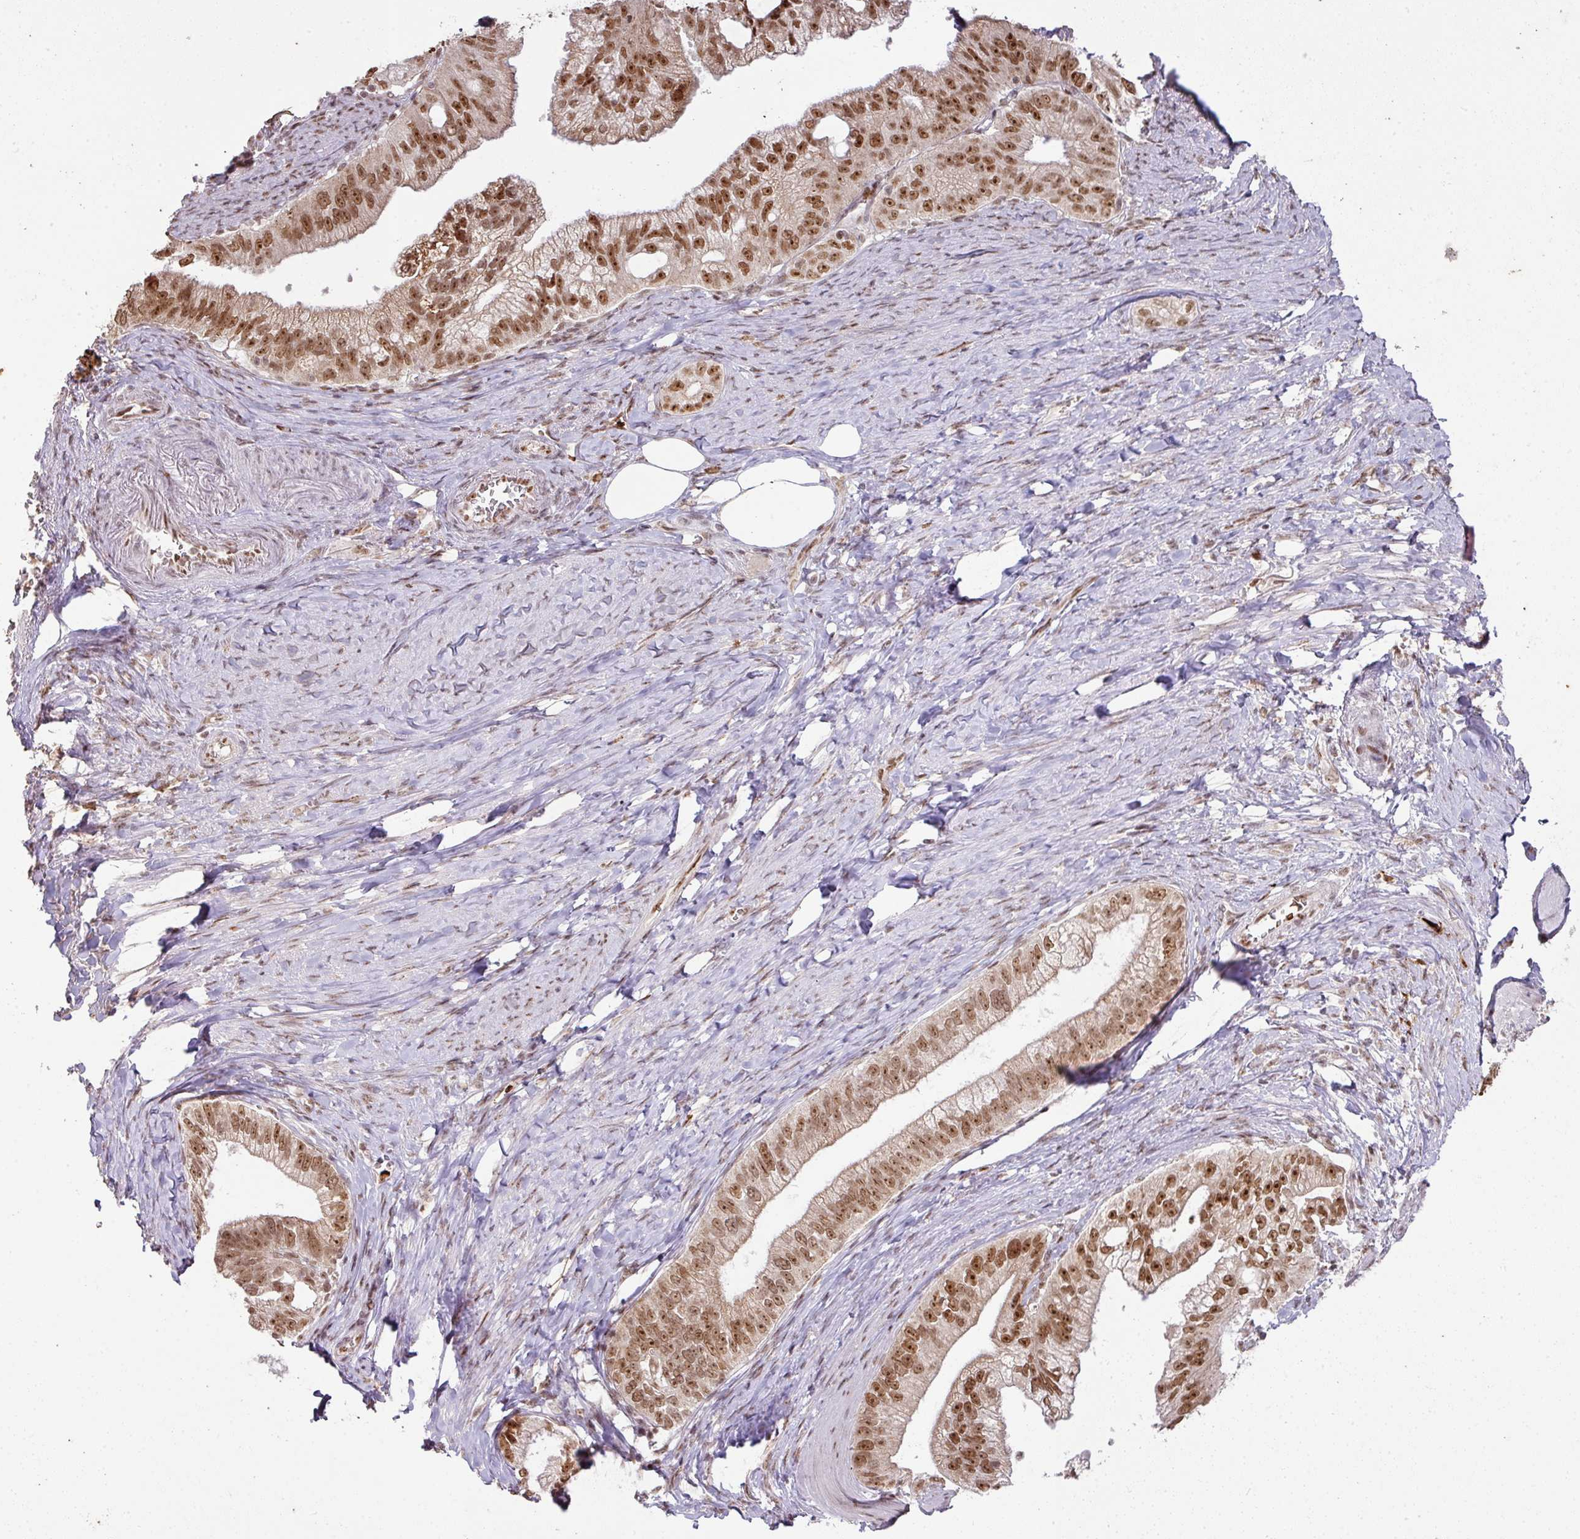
{"staining": {"intensity": "moderate", "quantity": ">75%", "location": "nuclear"}, "tissue": "pancreatic cancer", "cell_type": "Tumor cells", "image_type": "cancer", "snomed": [{"axis": "morphology", "description": "Adenocarcinoma, NOS"}, {"axis": "topography", "description": "Pancreas"}], "caption": "Immunohistochemical staining of pancreatic cancer (adenocarcinoma) shows moderate nuclear protein positivity in approximately >75% of tumor cells.", "gene": "NEIL1", "patient": {"sex": "male", "age": 70}}